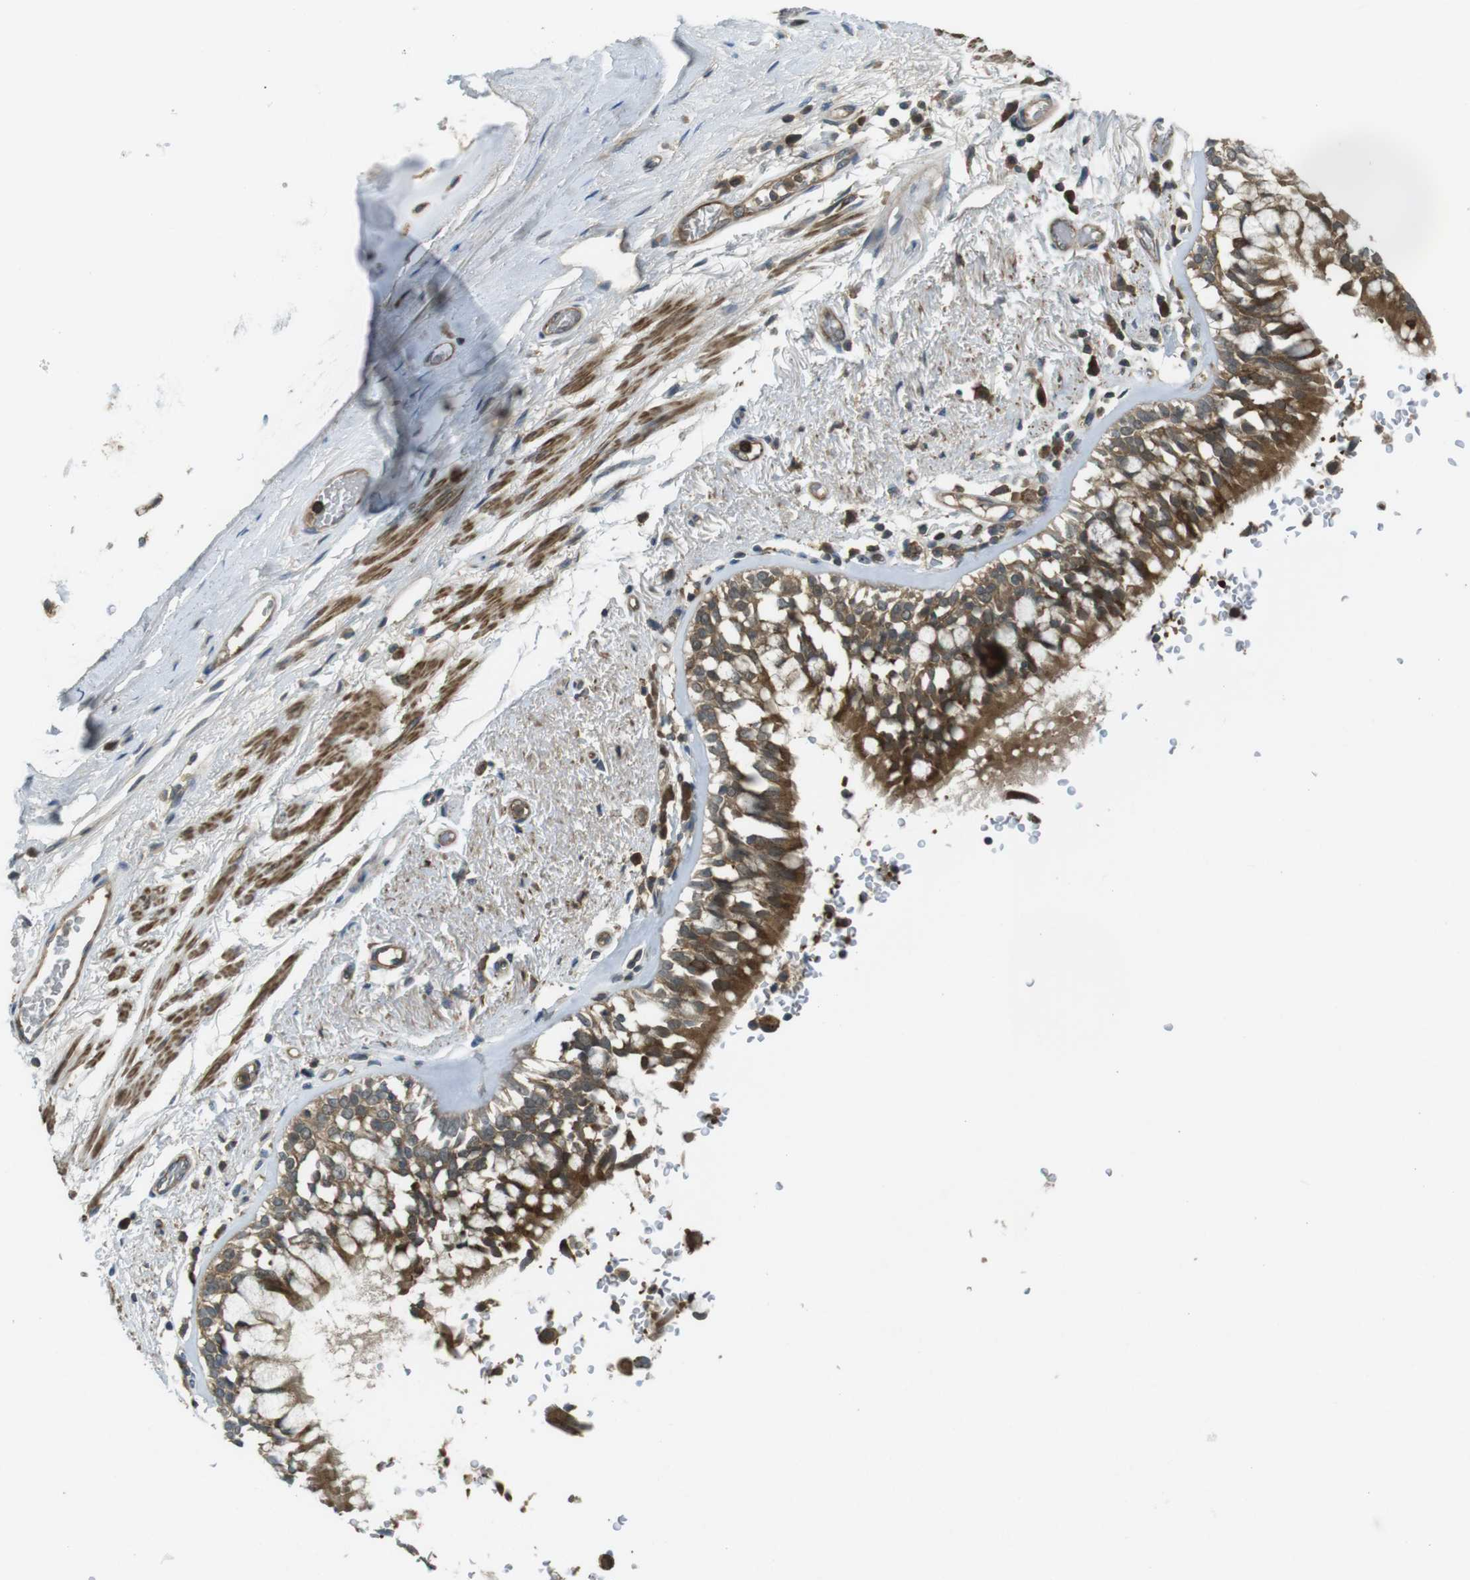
{"staining": {"intensity": "strong", "quantity": ">75%", "location": "cytoplasmic/membranous"}, "tissue": "bronchus", "cell_type": "Respiratory epithelial cells", "image_type": "normal", "snomed": [{"axis": "morphology", "description": "Normal tissue, NOS"}, {"axis": "morphology", "description": "Adenocarcinoma, NOS"}, {"axis": "topography", "description": "Bronchus"}, {"axis": "topography", "description": "Lung"}], "caption": "This is a photomicrograph of immunohistochemistry staining of normal bronchus, which shows strong staining in the cytoplasmic/membranous of respiratory epithelial cells.", "gene": "LRRC3B", "patient": {"sex": "male", "age": 71}}